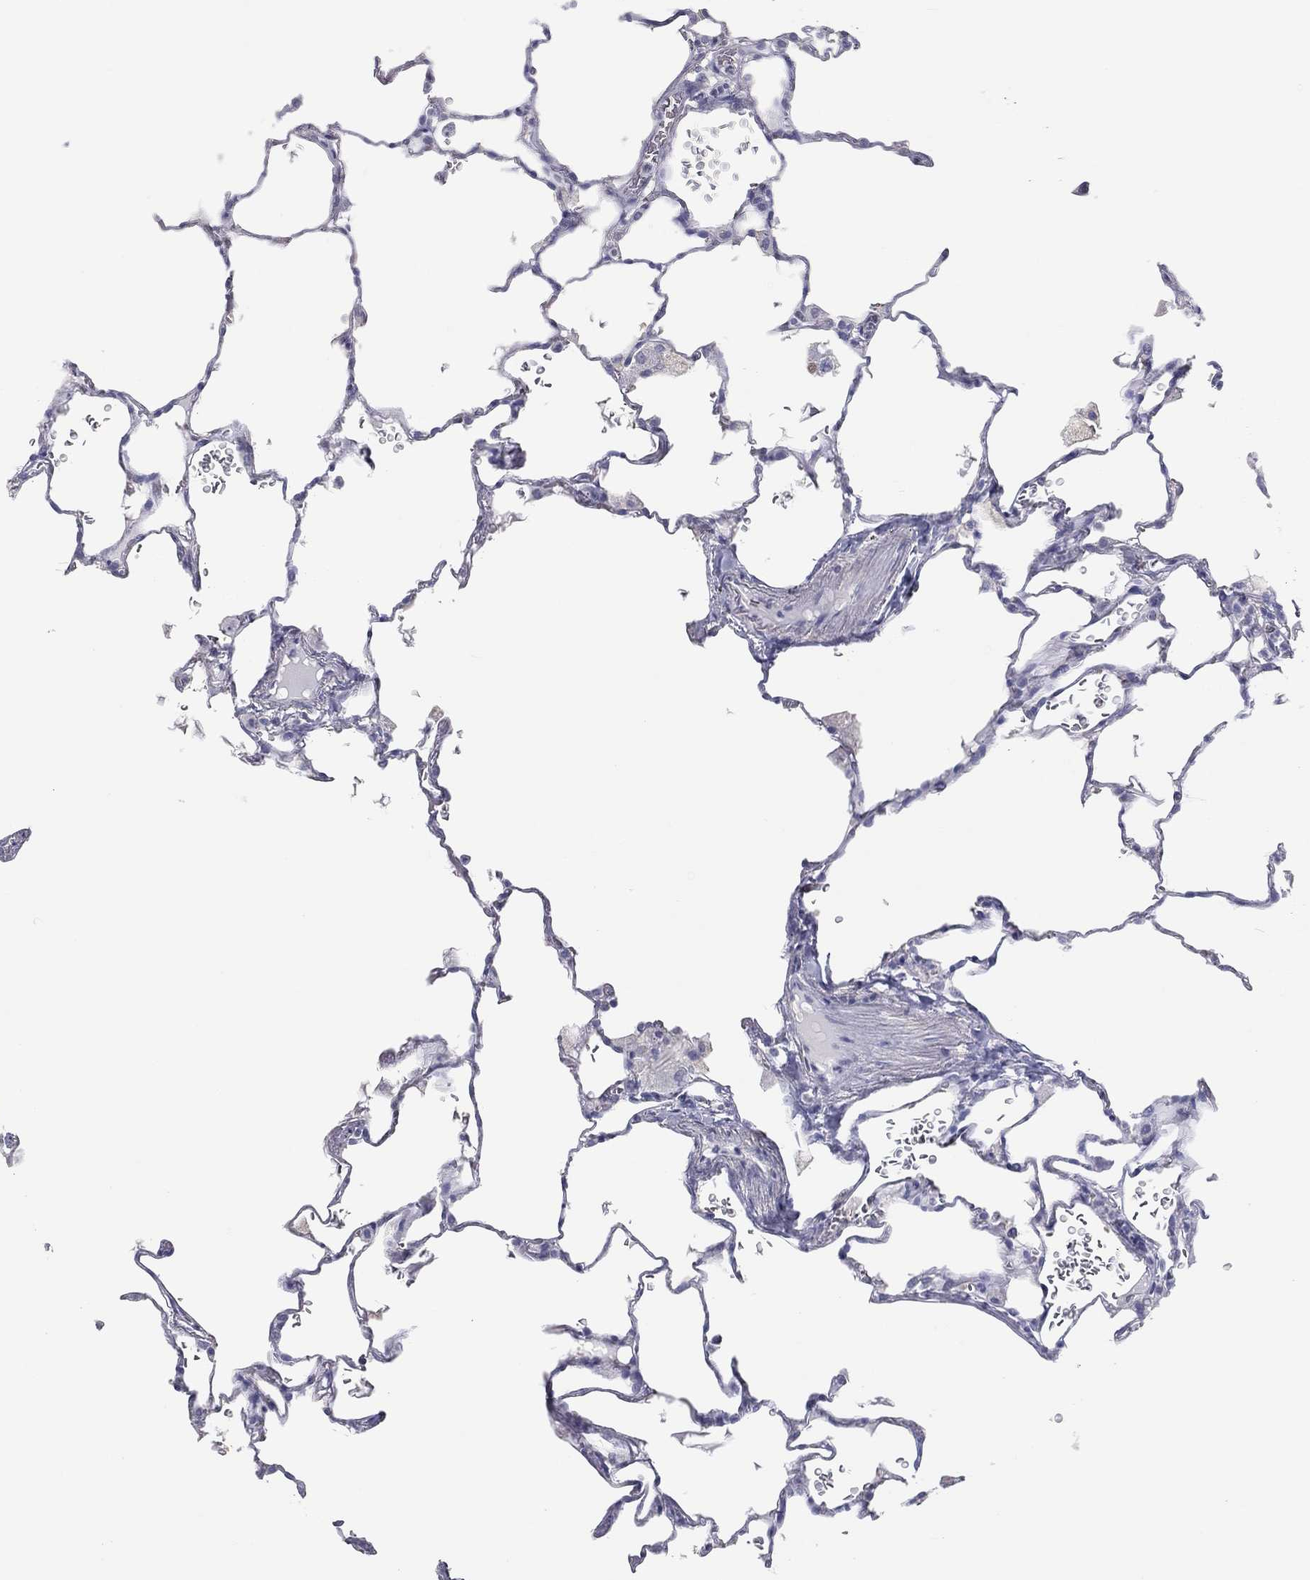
{"staining": {"intensity": "negative", "quantity": "none", "location": "none"}, "tissue": "lung", "cell_type": "Alveolar cells", "image_type": "normal", "snomed": [{"axis": "morphology", "description": "Normal tissue, NOS"}, {"axis": "morphology", "description": "Adenocarcinoma, metastatic, NOS"}, {"axis": "topography", "description": "Lung"}], "caption": "An IHC photomicrograph of normal lung is shown. There is no staining in alveolar cells of lung. (Brightfield microscopy of DAB immunohistochemistry (IHC) at high magnification).", "gene": "ESX1", "patient": {"sex": "male", "age": 45}}